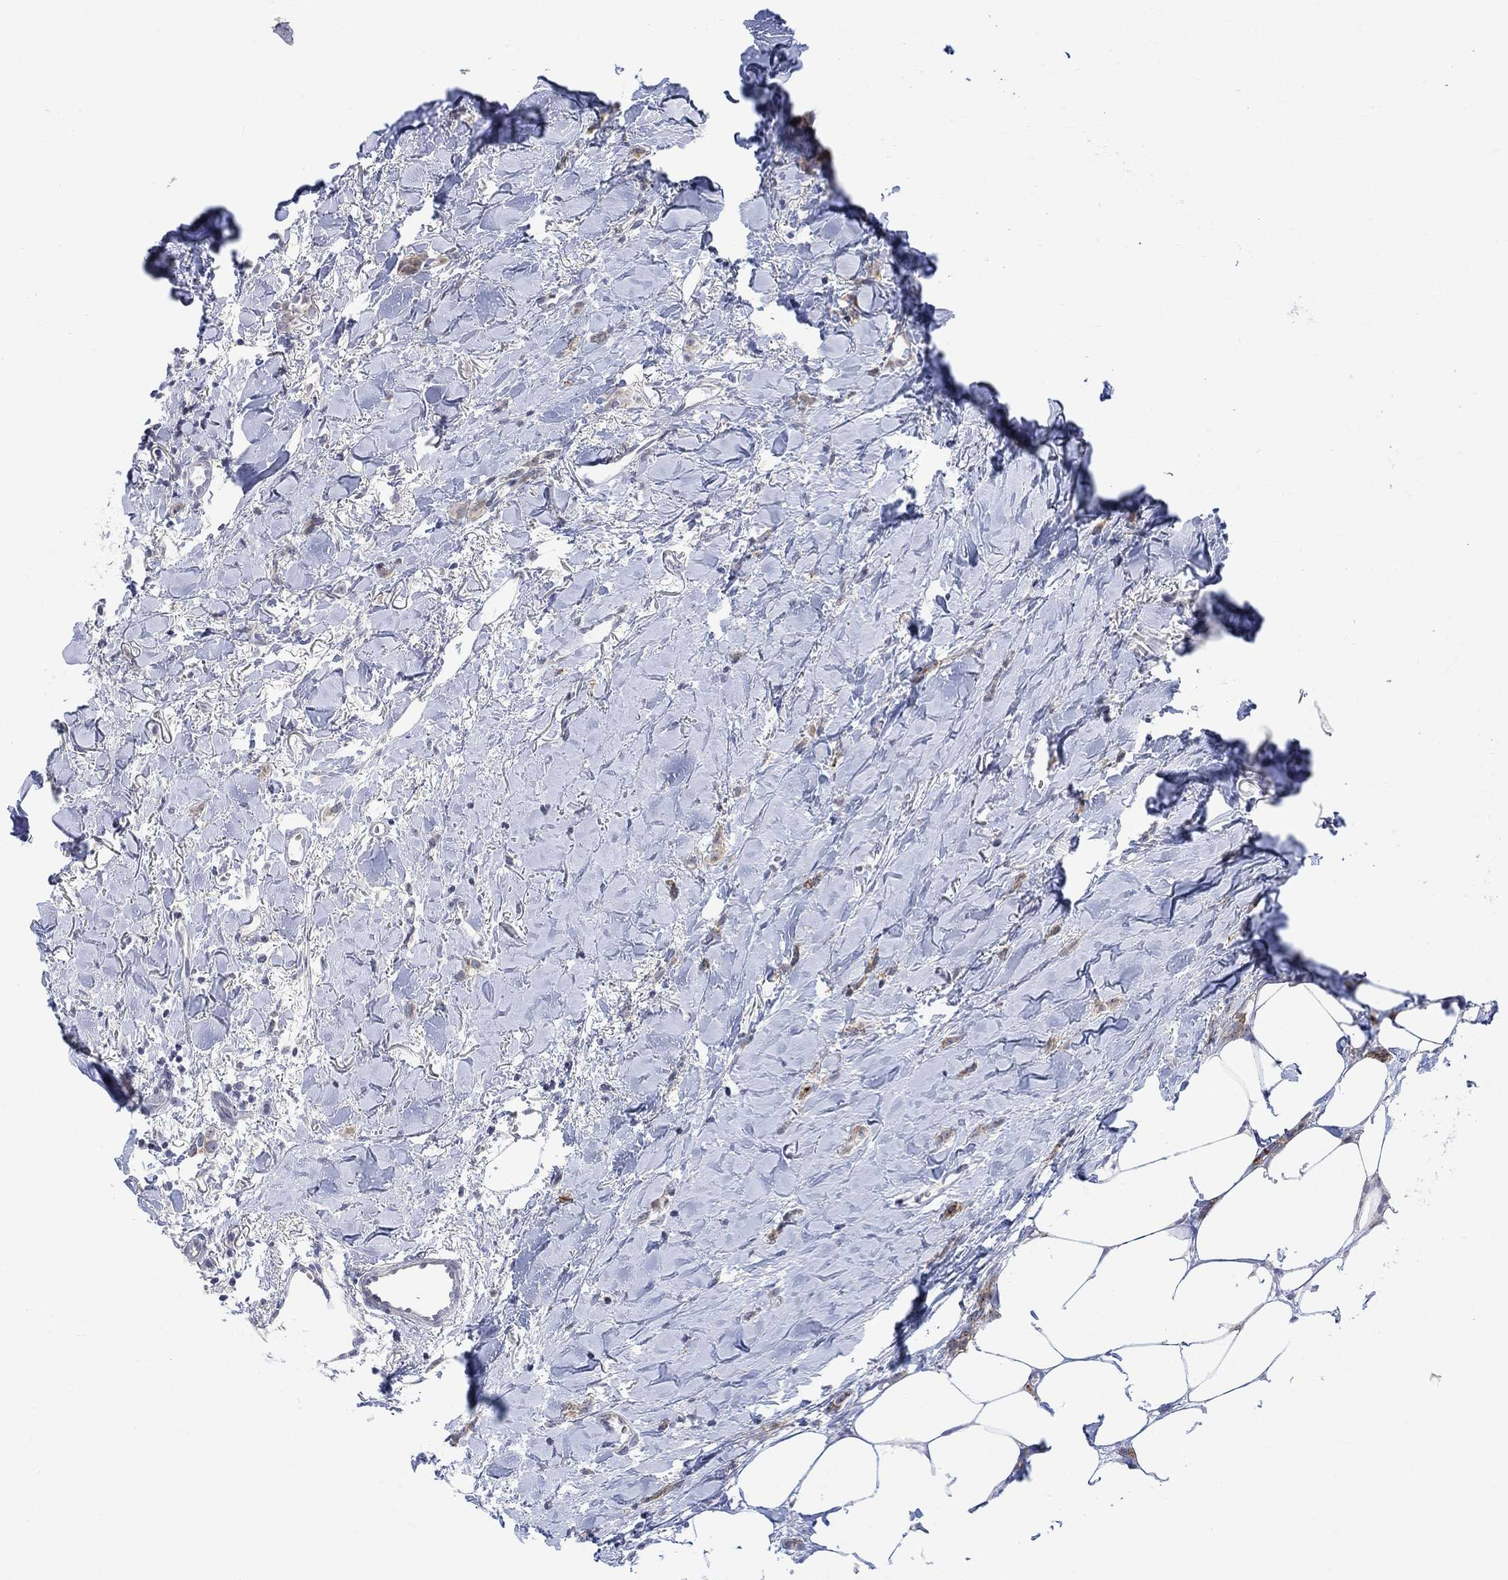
{"staining": {"intensity": "weak", "quantity": "25%-75%", "location": "cytoplasmic/membranous"}, "tissue": "breast cancer", "cell_type": "Tumor cells", "image_type": "cancer", "snomed": [{"axis": "morphology", "description": "Duct carcinoma"}, {"axis": "topography", "description": "Breast"}], "caption": "This micrograph shows breast infiltrating ductal carcinoma stained with immunohistochemistry (IHC) to label a protein in brown. The cytoplasmic/membranous of tumor cells show weak positivity for the protein. Nuclei are counter-stained blue.", "gene": "DCX", "patient": {"sex": "female", "age": 85}}